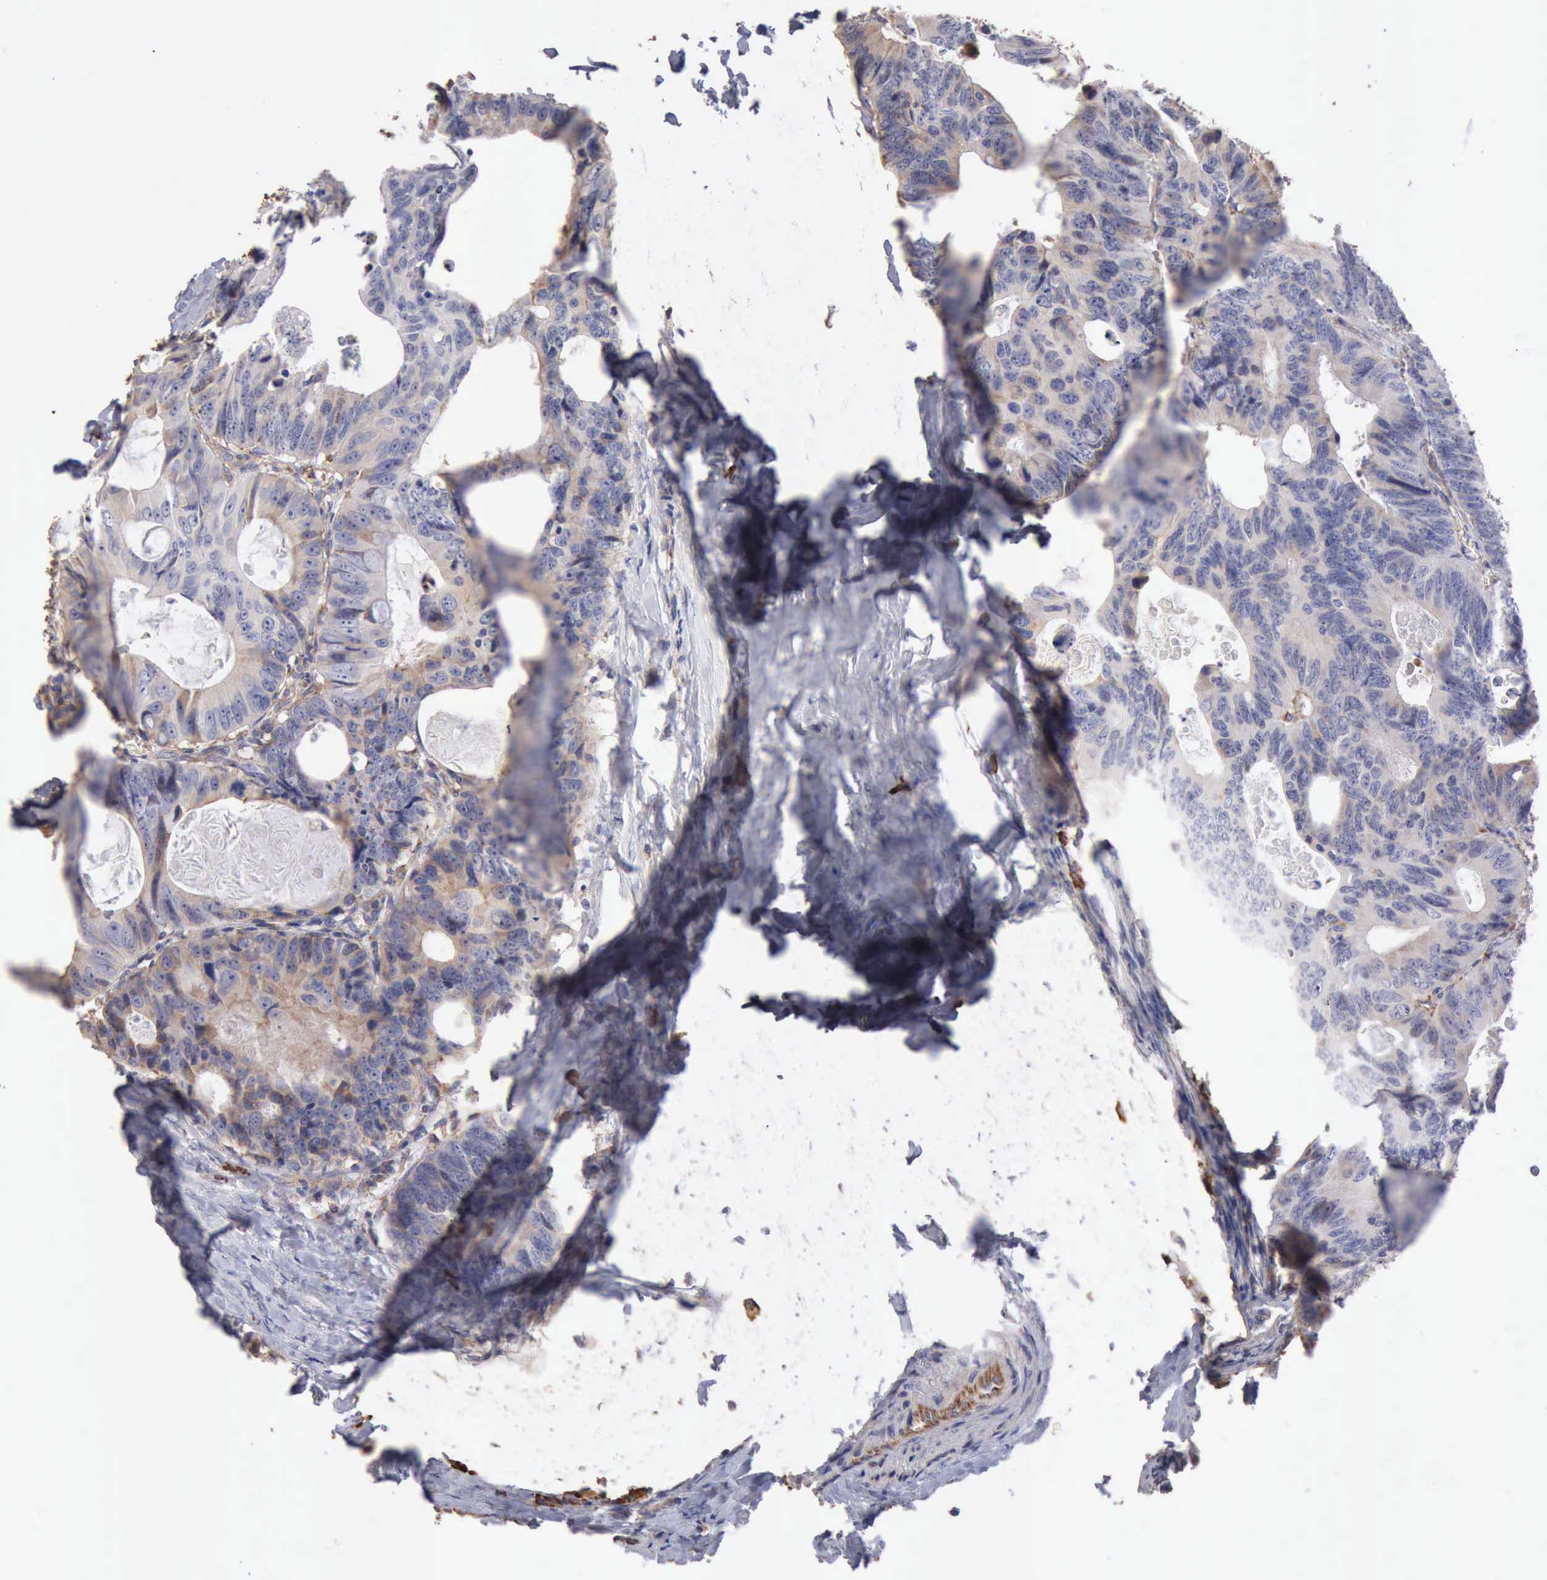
{"staining": {"intensity": "negative", "quantity": "none", "location": "none"}, "tissue": "colorectal cancer", "cell_type": "Tumor cells", "image_type": "cancer", "snomed": [{"axis": "morphology", "description": "Adenocarcinoma, NOS"}, {"axis": "topography", "description": "Colon"}], "caption": "Colorectal cancer stained for a protein using immunohistochemistry displays no staining tumor cells.", "gene": "GPR101", "patient": {"sex": "female", "age": 55}}